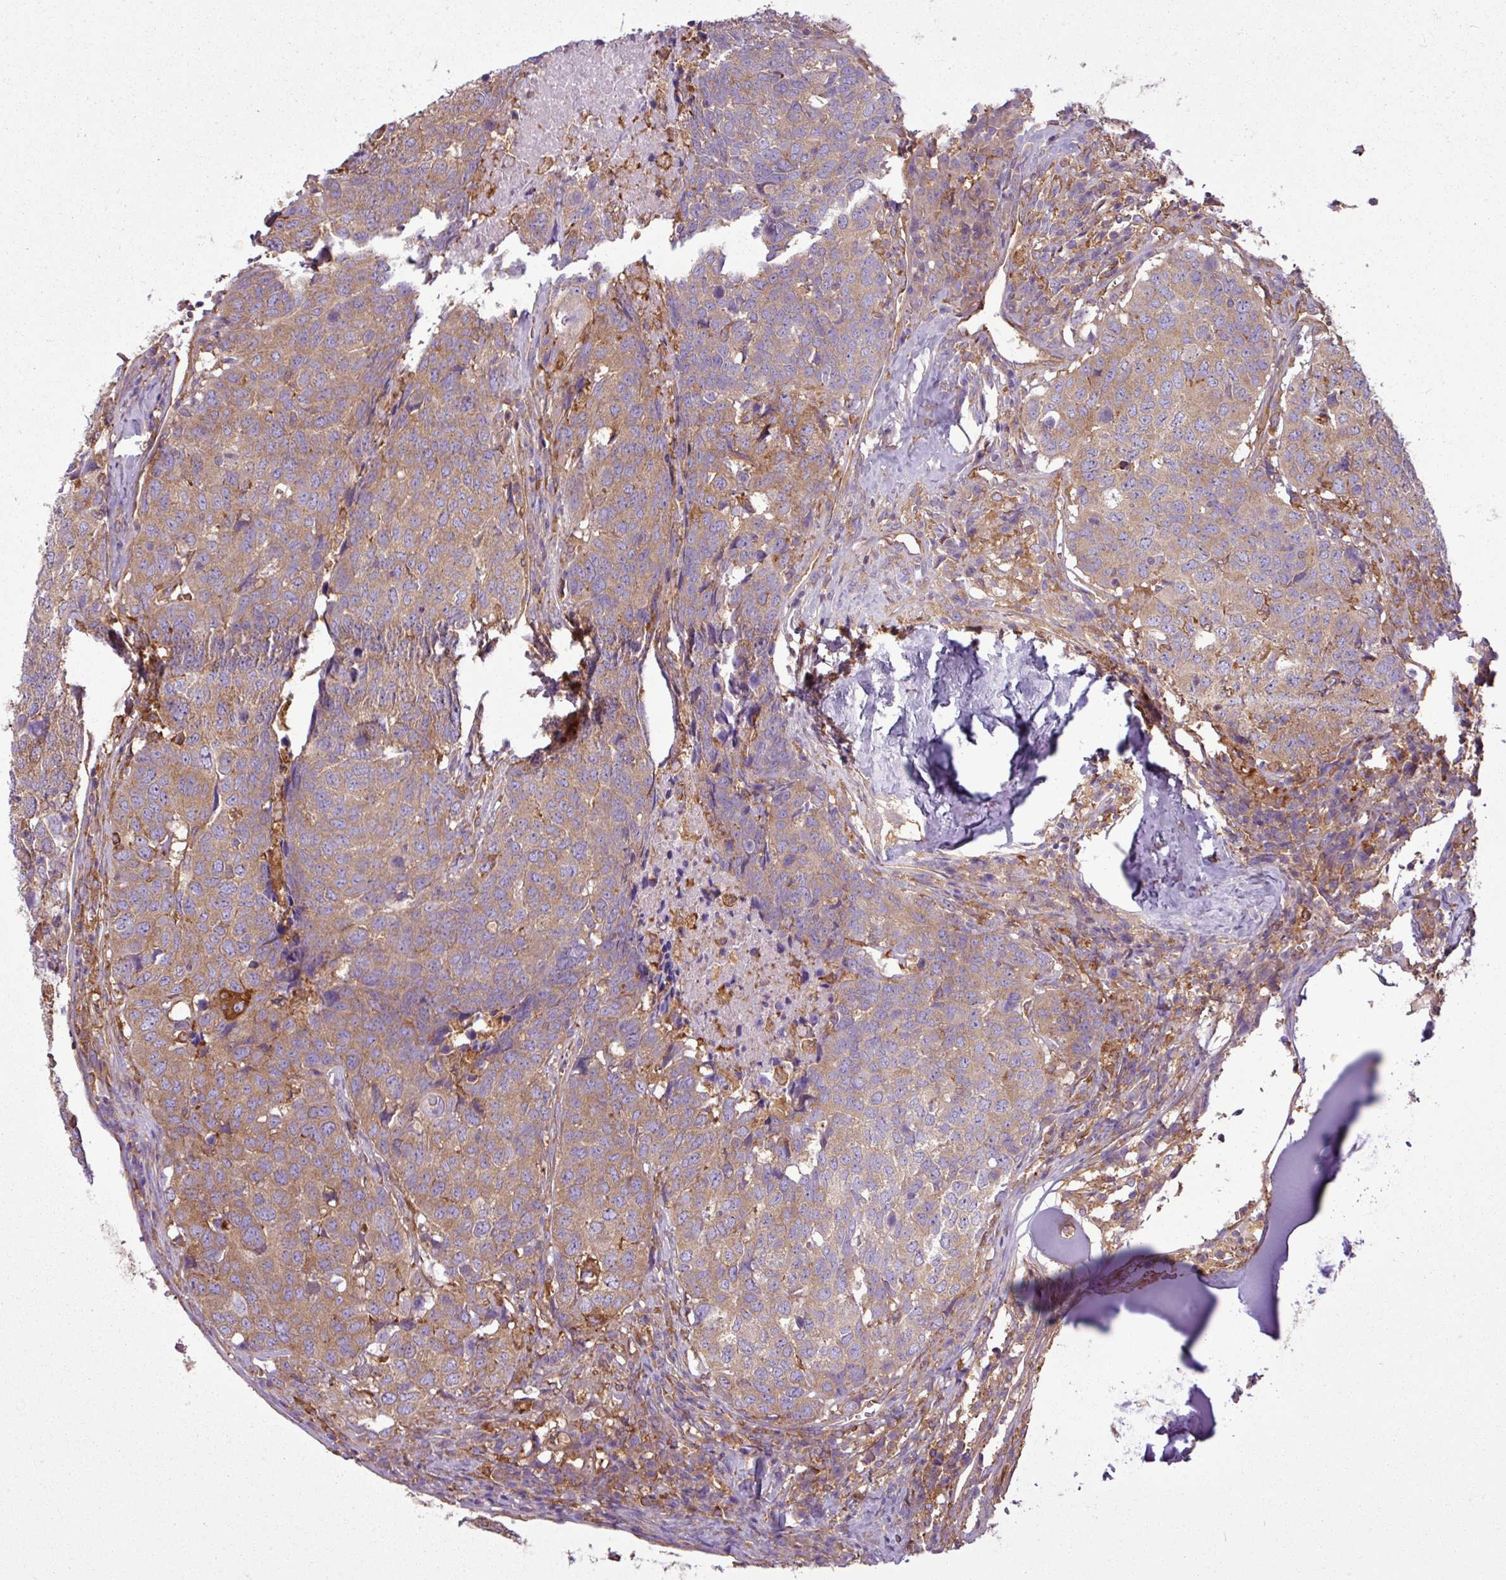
{"staining": {"intensity": "weak", "quantity": "25%-75%", "location": "cytoplasmic/membranous"}, "tissue": "head and neck cancer", "cell_type": "Tumor cells", "image_type": "cancer", "snomed": [{"axis": "morphology", "description": "Normal tissue, NOS"}, {"axis": "morphology", "description": "Squamous cell carcinoma, NOS"}, {"axis": "topography", "description": "Skeletal muscle"}, {"axis": "topography", "description": "Vascular tissue"}, {"axis": "topography", "description": "Peripheral nerve tissue"}, {"axis": "topography", "description": "Head-Neck"}], "caption": "Human squamous cell carcinoma (head and neck) stained for a protein (brown) demonstrates weak cytoplasmic/membranous positive positivity in approximately 25%-75% of tumor cells.", "gene": "PACSIN2", "patient": {"sex": "male", "age": 66}}